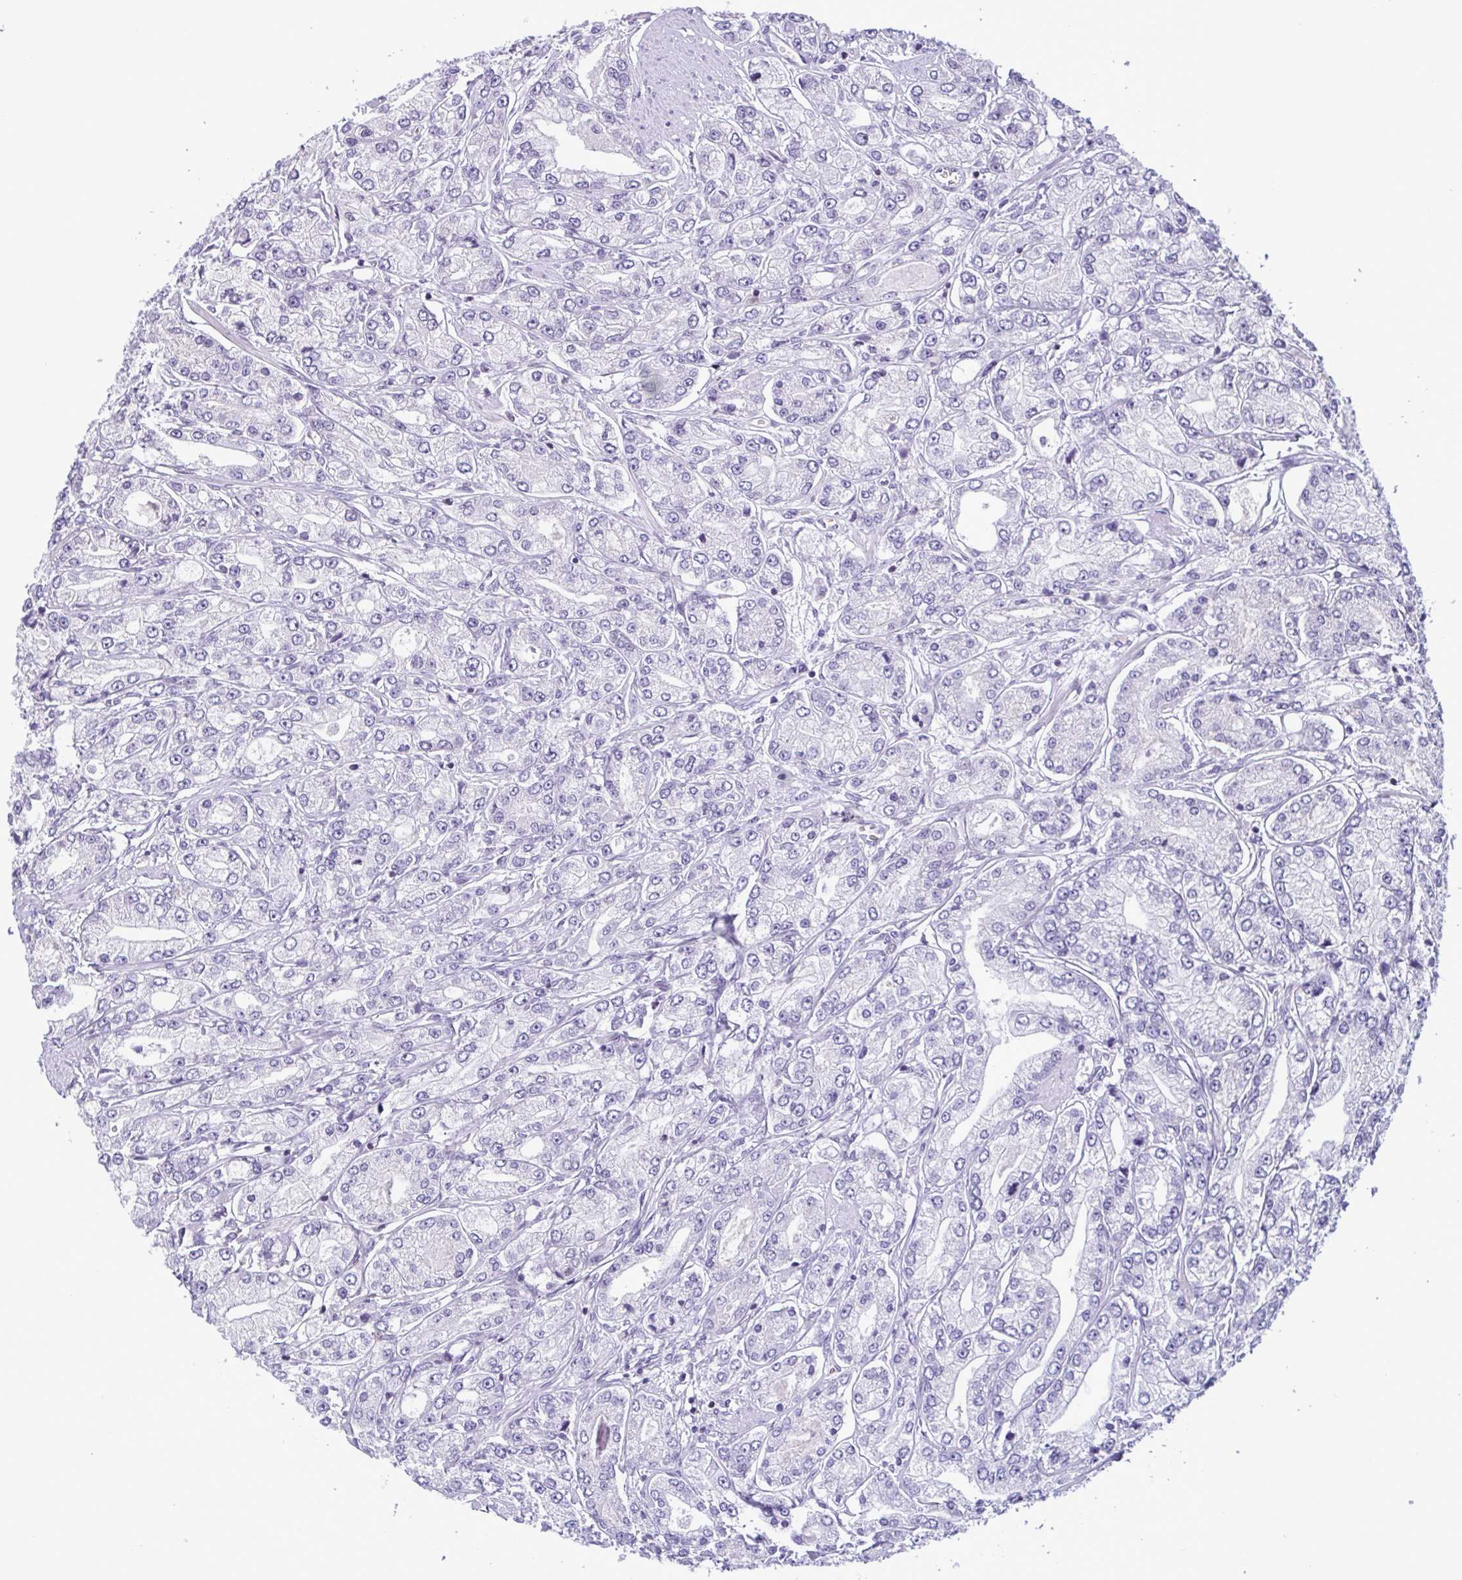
{"staining": {"intensity": "negative", "quantity": "none", "location": "none"}, "tissue": "prostate cancer", "cell_type": "Tumor cells", "image_type": "cancer", "snomed": [{"axis": "morphology", "description": "Adenocarcinoma, High grade"}, {"axis": "topography", "description": "Prostate"}], "caption": "High power microscopy micrograph of an IHC image of prostate cancer, revealing no significant positivity in tumor cells.", "gene": "IRF1", "patient": {"sex": "male", "age": 66}}